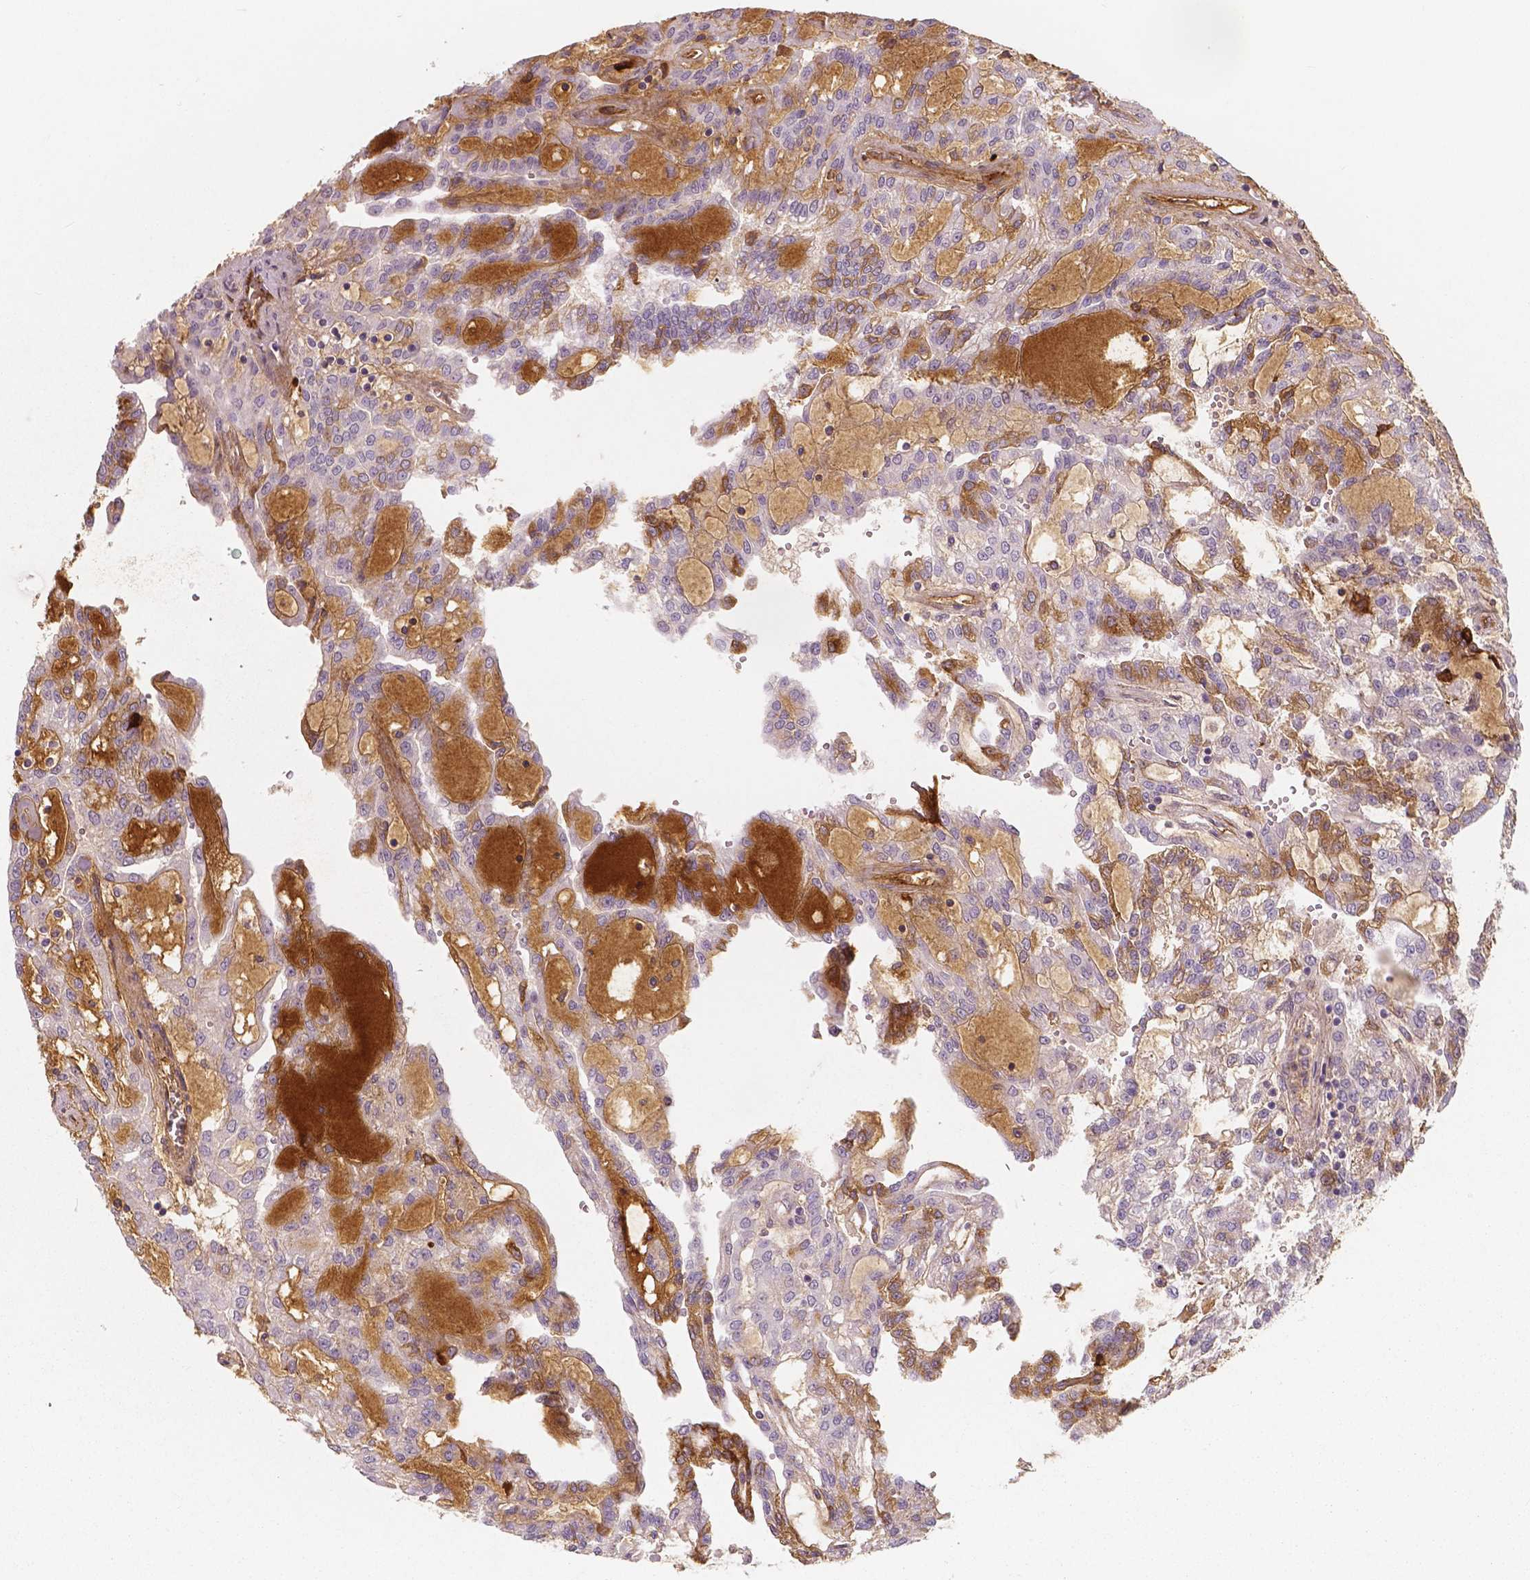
{"staining": {"intensity": "weak", "quantity": "<25%", "location": "cytoplasmic/membranous"}, "tissue": "renal cancer", "cell_type": "Tumor cells", "image_type": "cancer", "snomed": [{"axis": "morphology", "description": "Adenocarcinoma, NOS"}, {"axis": "topography", "description": "Kidney"}], "caption": "The photomicrograph exhibits no significant expression in tumor cells of renal cancer (adenocarcinoma).", "gene": "APOA4", "patient": {"sex": "male", "age": 63}}